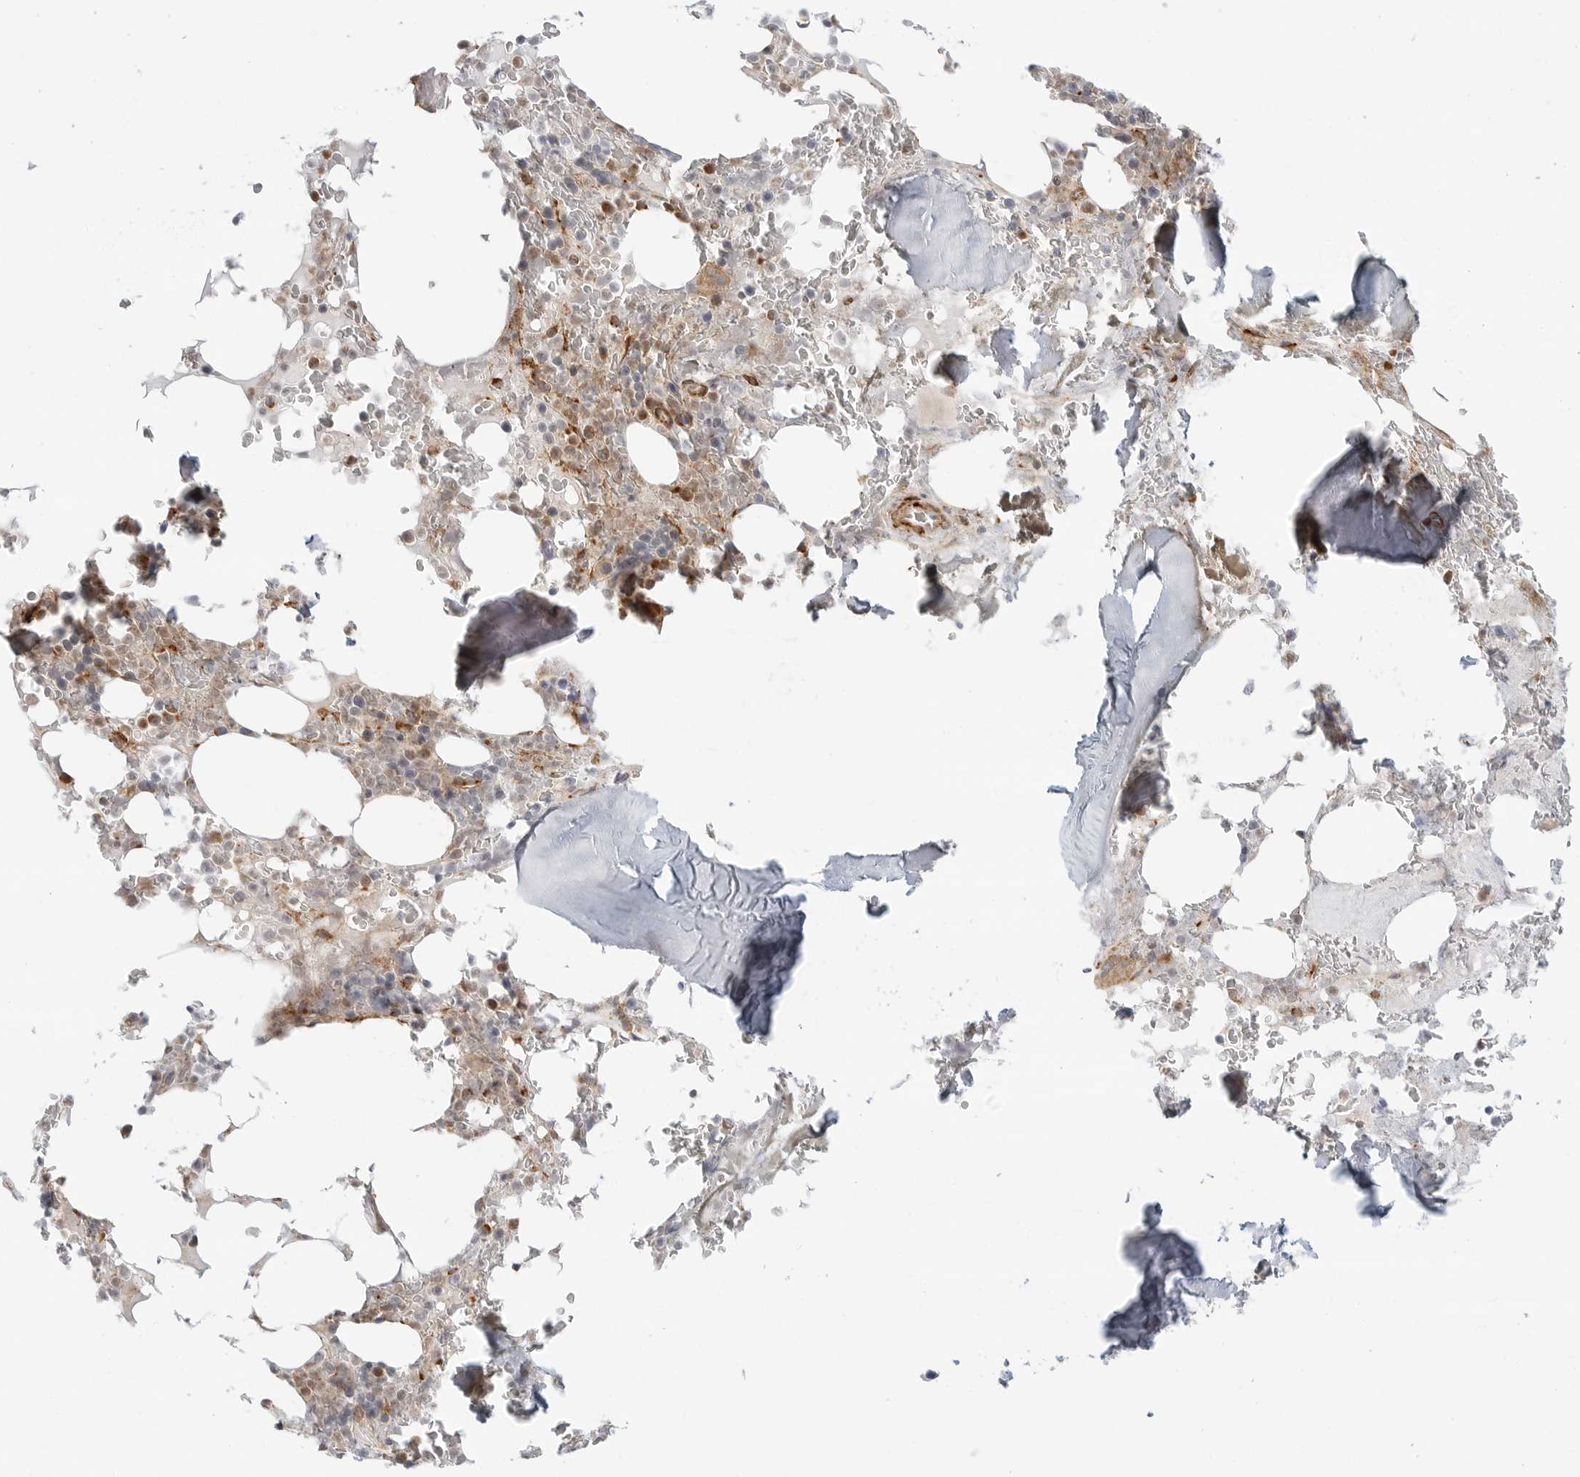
{"staining": {"intensity": "moderate", "quantity": "25%-75%", "location": "cytoplasmic/membranous"}, "tissue": "bone marrow", "cell_type": "Hematopoietic cells", "image_type": "normal", "snomed": [{"axis": "morphology", "description": "Normal tissue, NOS"}, {"axis": "topography", "description": "Bone marrow"}], "caption": "Moderate cytoplasmic/membranous expression is seen in about 25%-75% of hematopoietic cells in unremarkable bone marrow.", "gene": "C1QTNF1", "patient": {"sex": "male", "age": 58}}